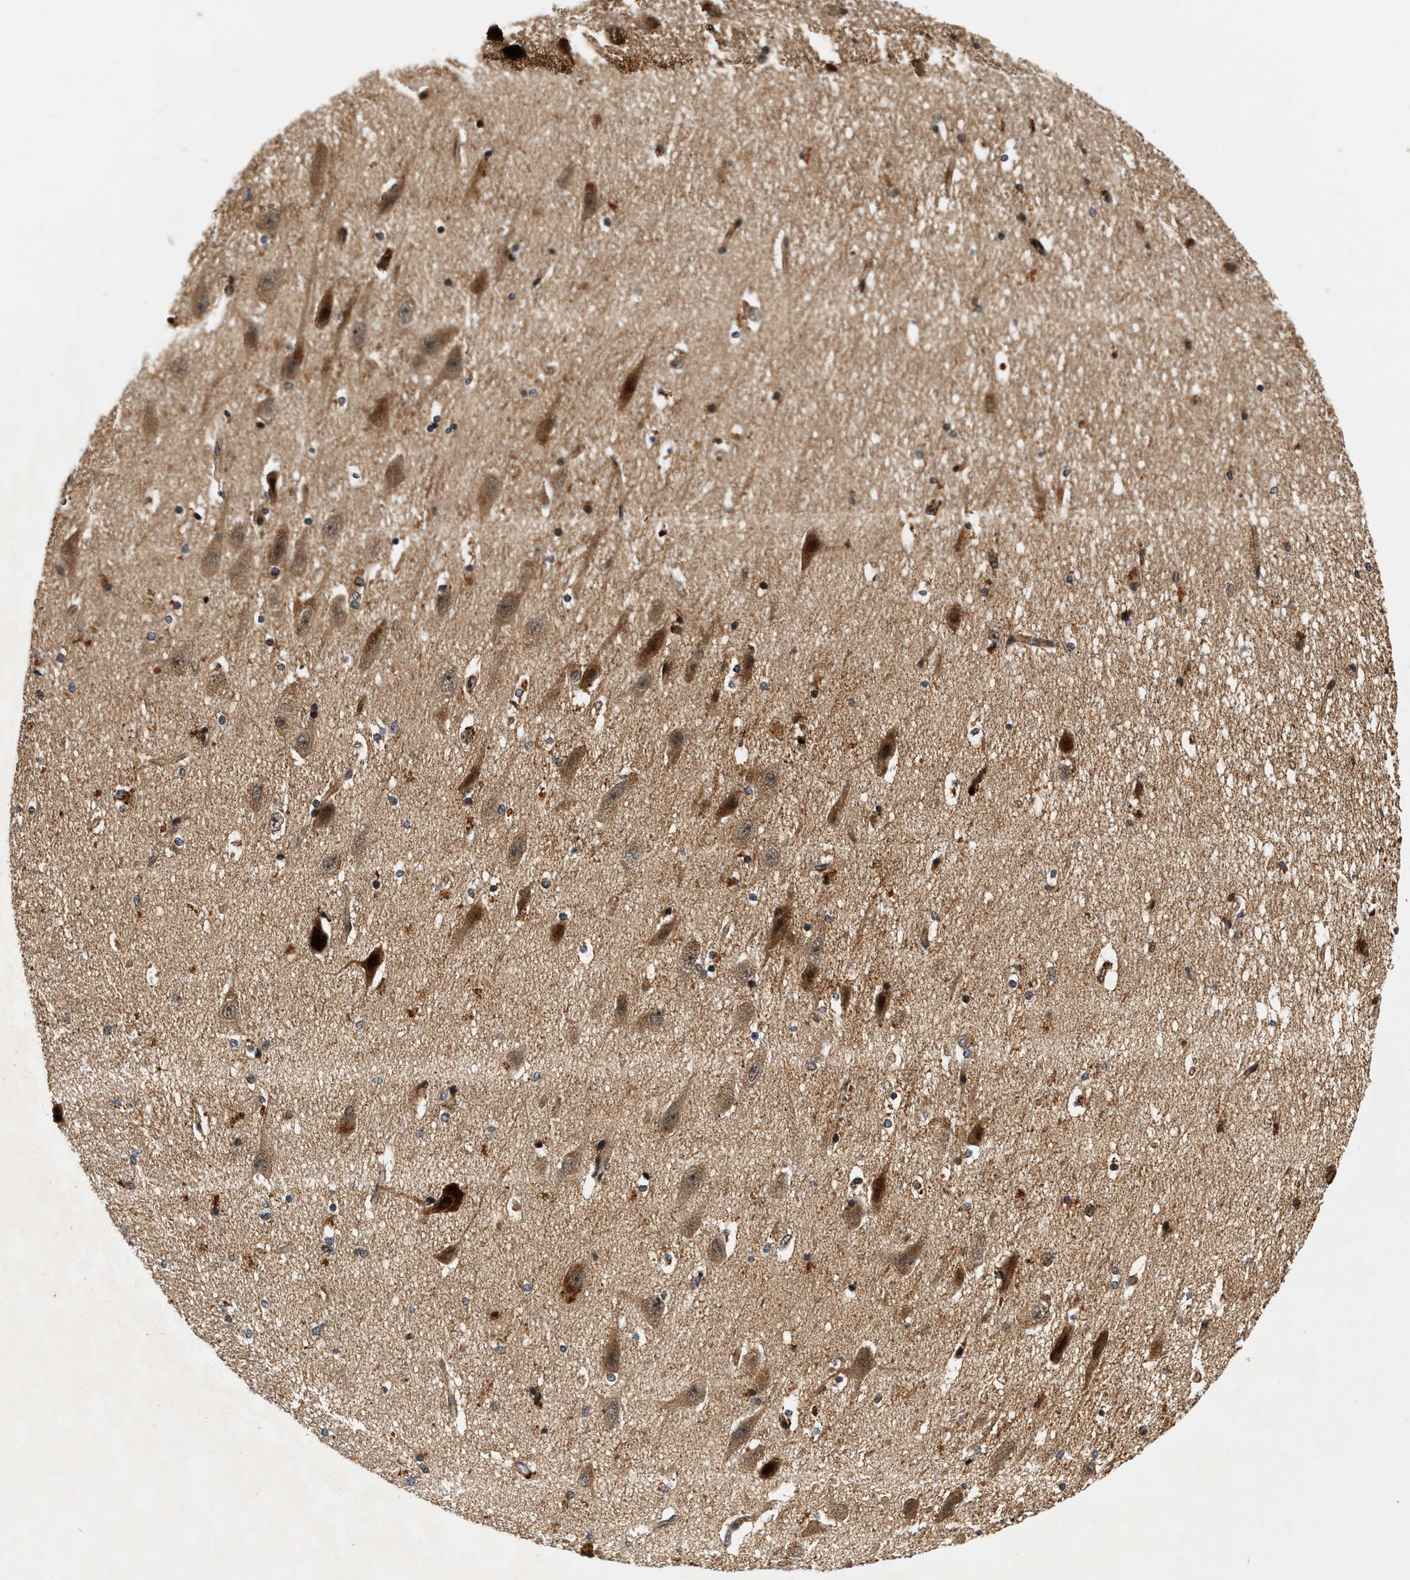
{"staining": {"intensity": "moderate", "quantity": "25%-75%", "location": "cytoplasmic/membranous"}, "tissue": "hippocampus", "cell_type": "Glial cells", "image_type": "normal", "snomed": [{"axis": "morphology", "description": "Normal tissue, NOS"}, {"axis": "topography", "description": "Hippocampus"}], "caption": "A histopathology image showing moderate cytoplasmic/membranous positivity in approximately 25%-75% of glial cells in normal hippocampus, as visualized by brown immunohistochemical staining.", "gene": "SAMD9", "patient": {"sex": "female", "age": 19}}